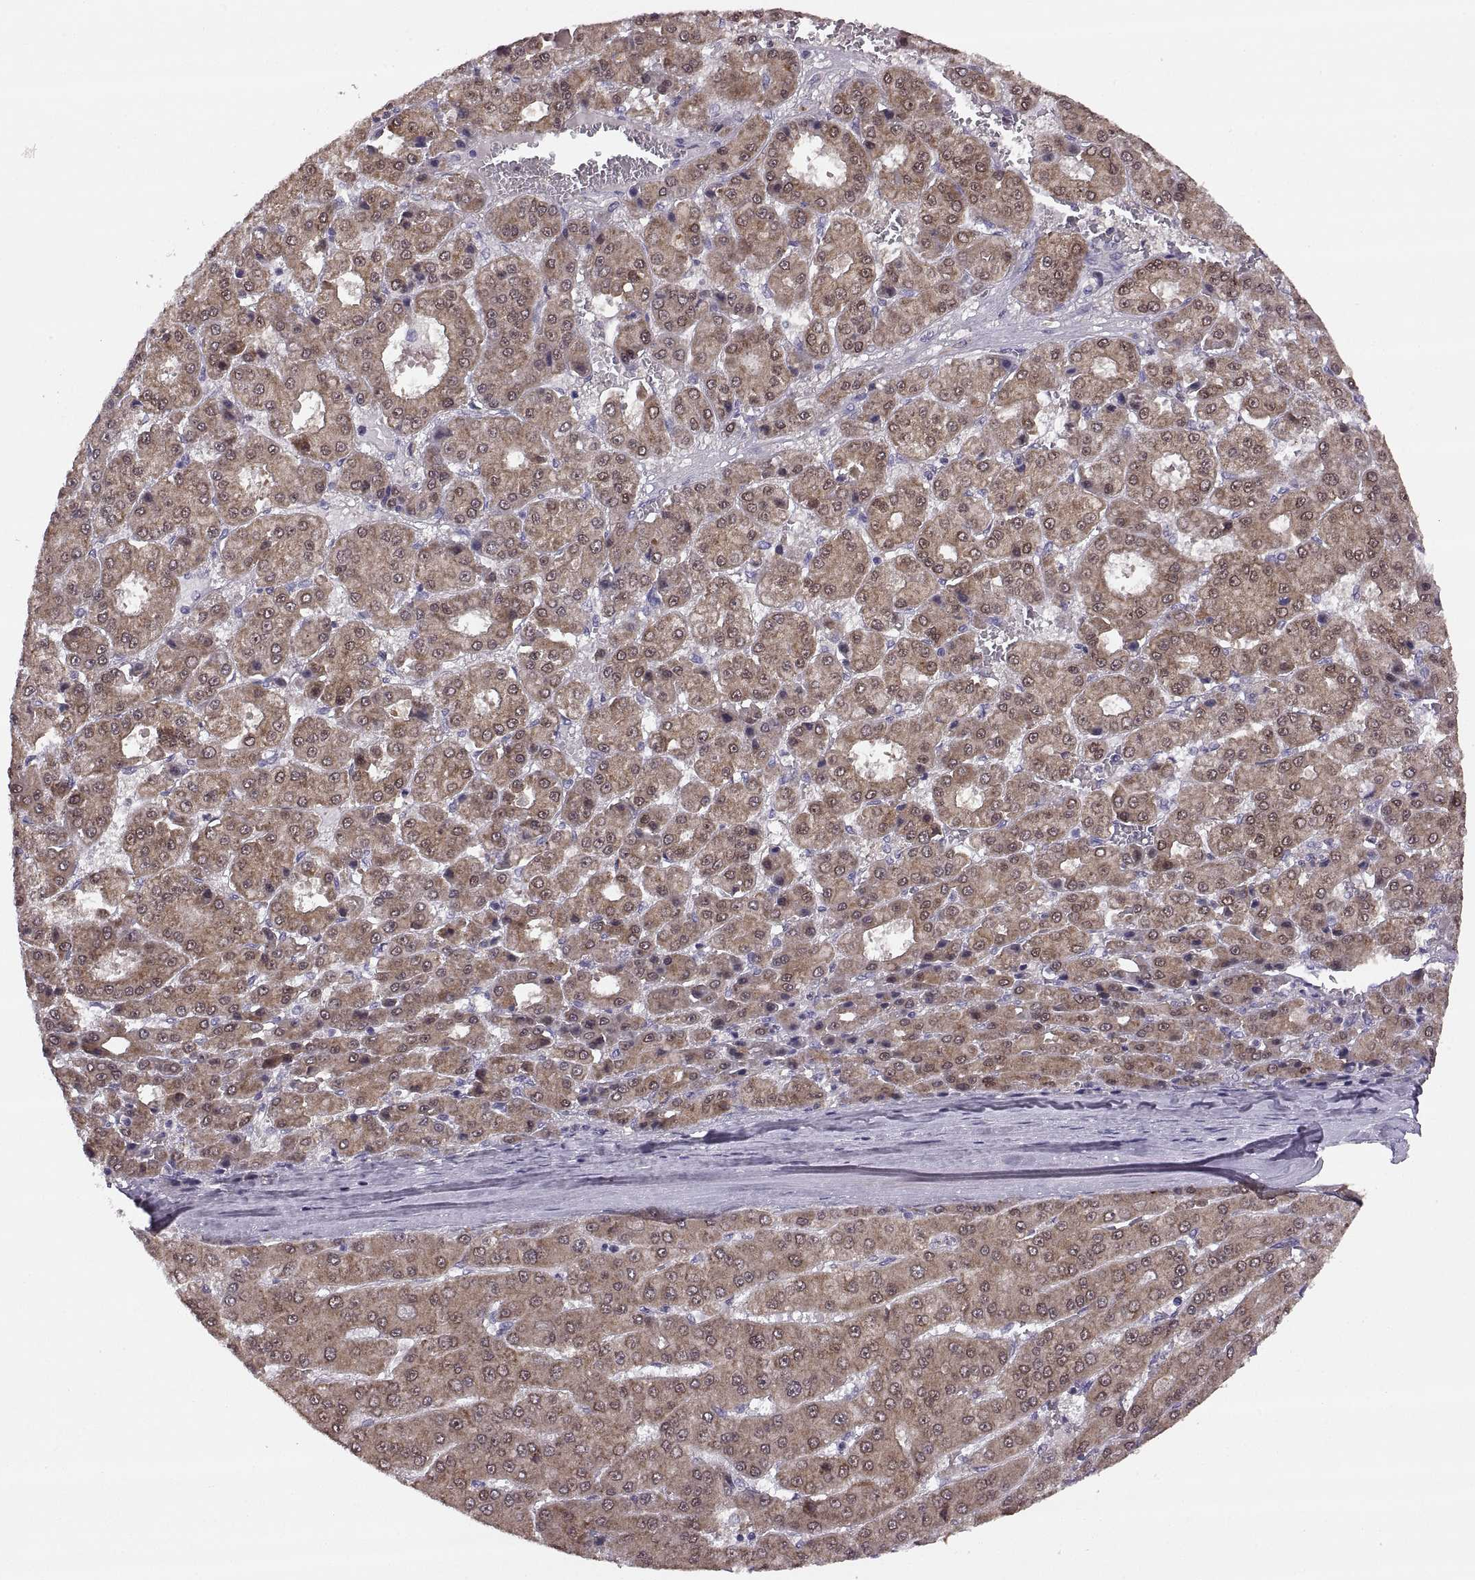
{"staining": {"intensity": "moderate", "quantity": ">75%", "location": "cytoplasmic/membranous"}, "tissue": "liver cancer", "cell_type": "Tumor cells", "image_type": "cancer", "snomed": [{"axis": "morphology", "description": "Carcinoma, Hepatocellular, NOS"}, {"axis": "topography", "description": "Liver"}], "caption": "Immunohistochemistry staining of liver cancer, which shows medium levels of moderate cytoplasmic/membranous staining in approximately >75% of tumor cells indicating moderate cytoplasmic/membranous protein staining. The staining was performed using DAB (brown) for protein detection and nuclei were counterstained in hematoxylin (blue).", "gene": "ADH6", "patient": {"sex": "male", "age": 70}}